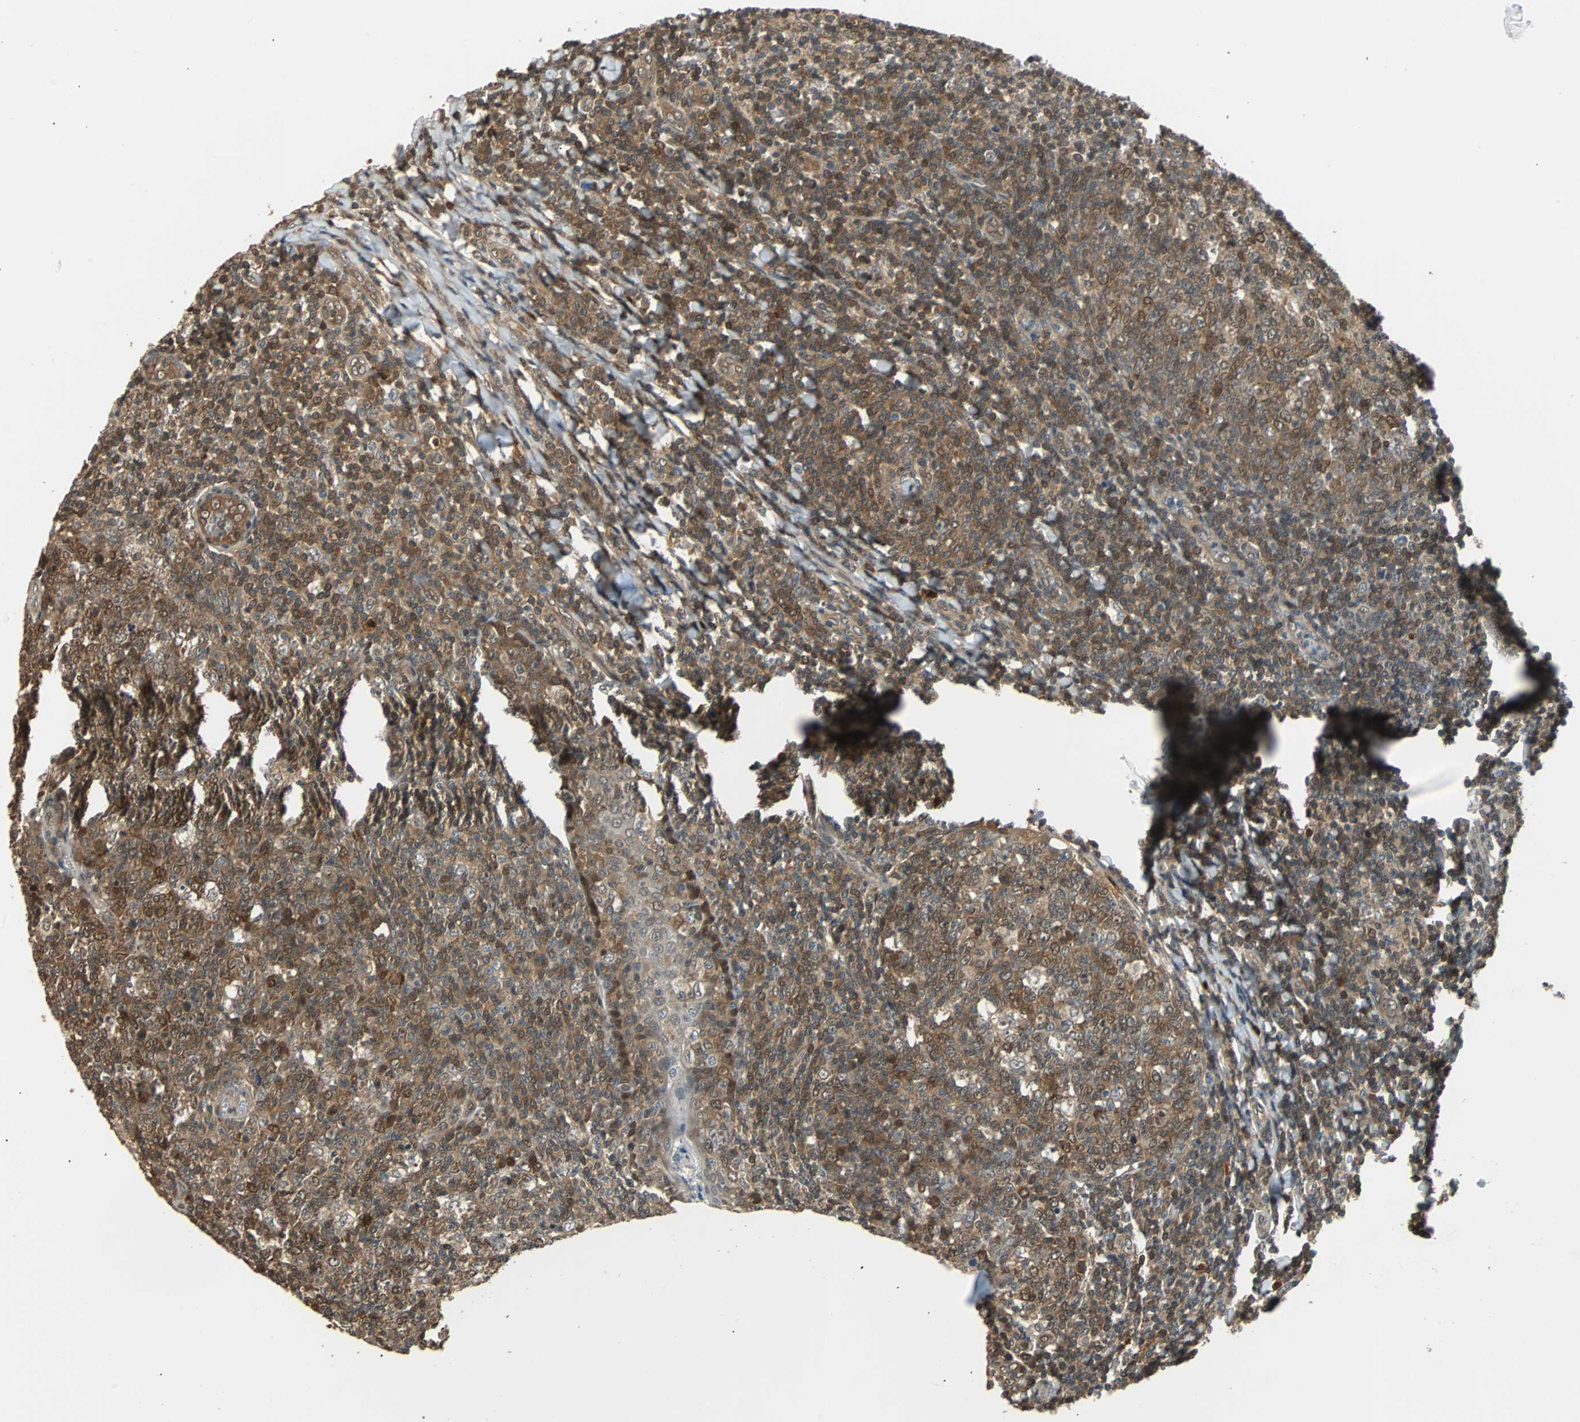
{"staining": {"intensity": "moderate", "quantity": ">75%", "location": "cytoplasmic/membranous,nuclear"}, "tissue": "tonsil", "cell_type": "Germinal center cells", "image_type": "normal", "snomed": [{"axis": "morphology", "description": "Normal tissue, NOS"}, {"axis": "topography", "description": "Tonsil"}], "caption": "Immunohistochemistry of unremarkable human tonsil demonstrates medium levels of moderate cytoplasmic/membranous,nuclear staining in about >75% of germinal center cells.", "gene": "PRDX6", "patient": {"sex": "male", "age": 31}}